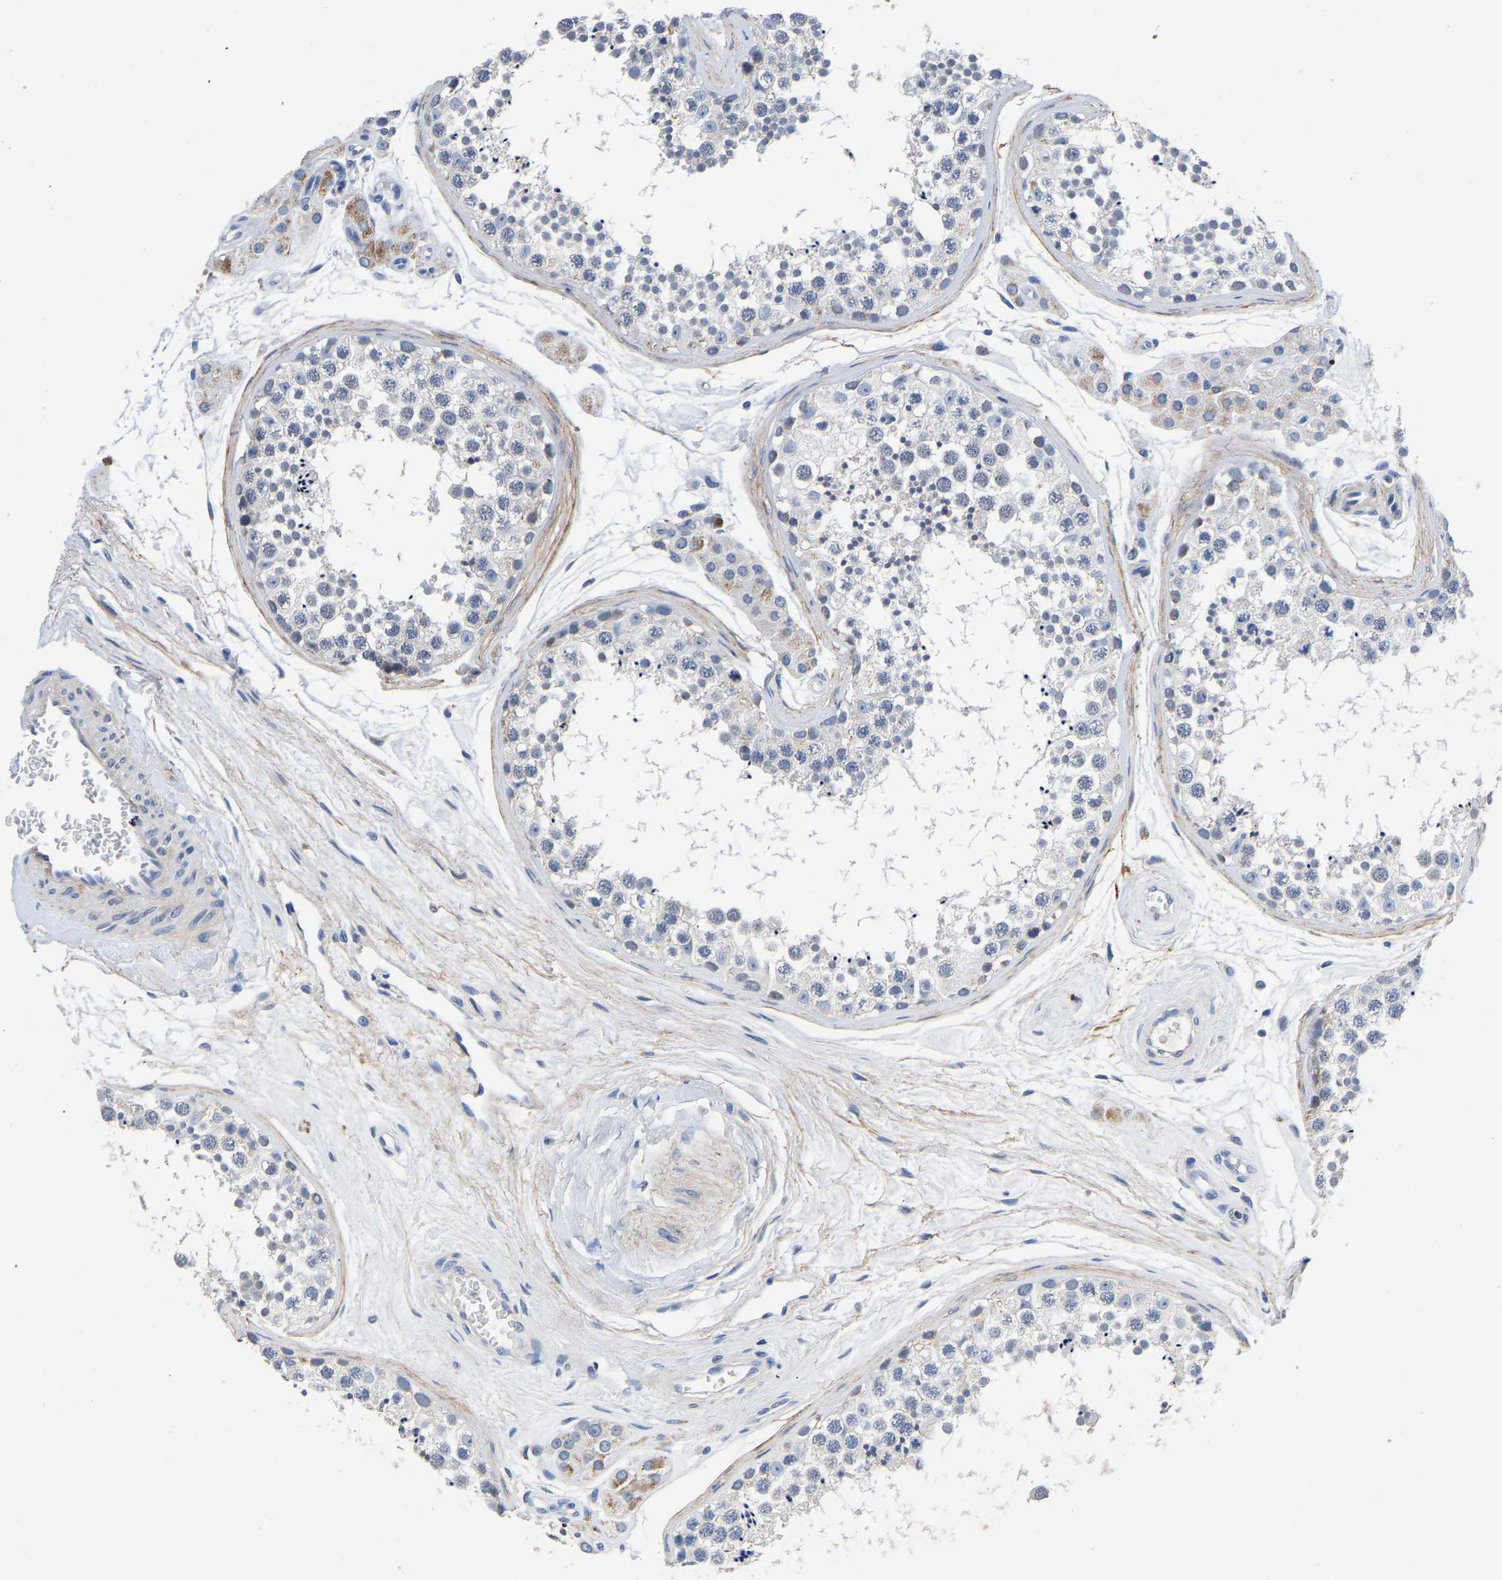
{"staining": {"intensity": "negative", "quantity": "none", "location": "none"}, "tissue": "testis", "cell_type": "Cells in seminiferous ducts", "image_type": "normal", "snomed": [{"axis": "morphology", "description": "Normal tissue, NOS"}, {"axis": "topography", "description": "Testis"}], "caption": "Normal testis was stained to show a protein in brown. There is no significant staining in cells in seminiferous ducts.", "gene": "FGD5", "patient": {"sex": "male", "age": 56}}